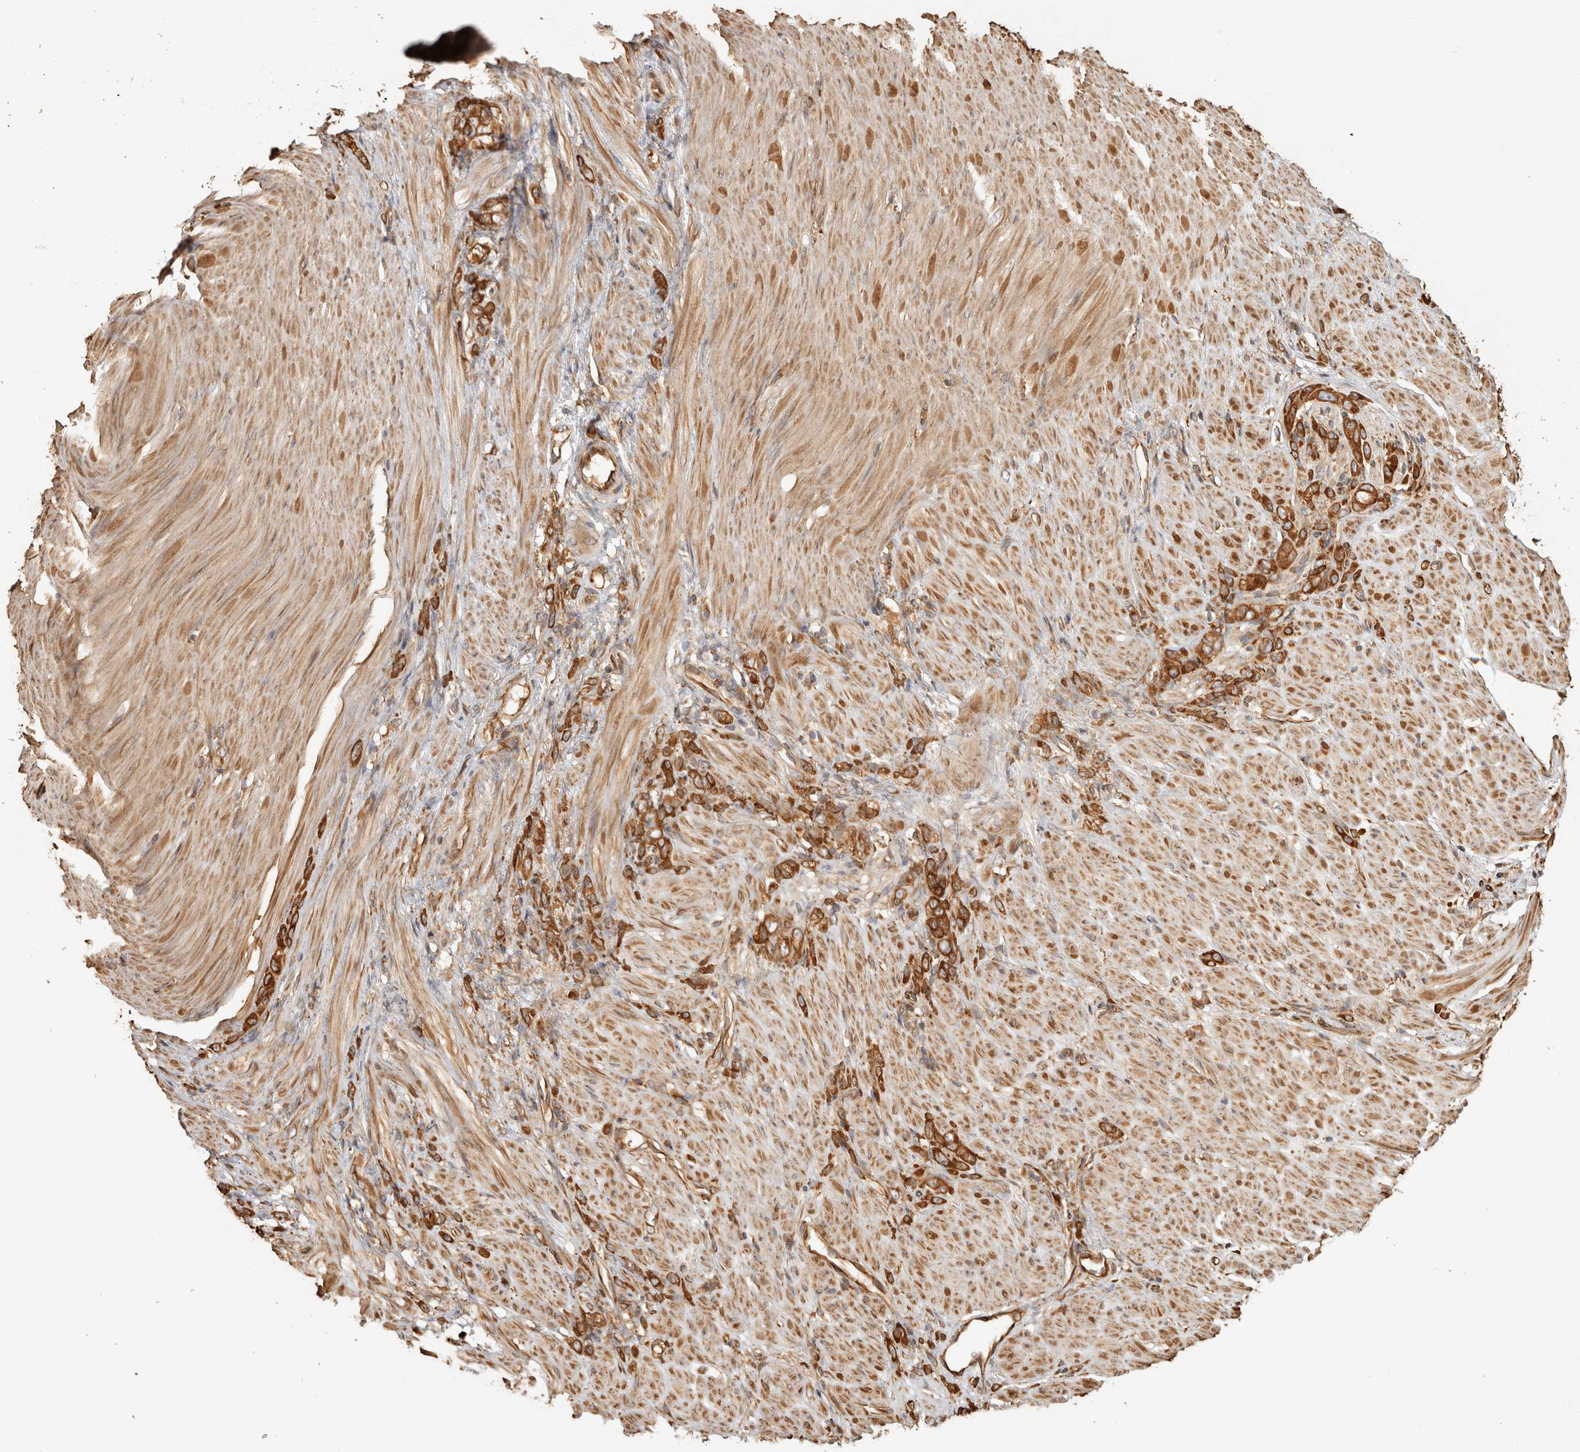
{"staining": {"intensity": "strong", "quantity": ">75%", "location": "cytoplasmic/membranous"}, "tissue": "stomach cancer", "cell_type": "Tumor cells", "image_type": "cancer", "snomed": [{"axis": "morphology", "description": "Normal tissue, NOS"}, {"axis": "morphology", "description": "Adenocarcinoma, NOS"}, {"axis": "topography", "description": "Stomach"}], "caption": "A brown stain labels strong cytoplasmic/membranous expression of a protein in human adenocarcinoma (stomach) tumor cells.", "gene": "CAMSAP2", "patient": {"sex": "male", "age": 82}}